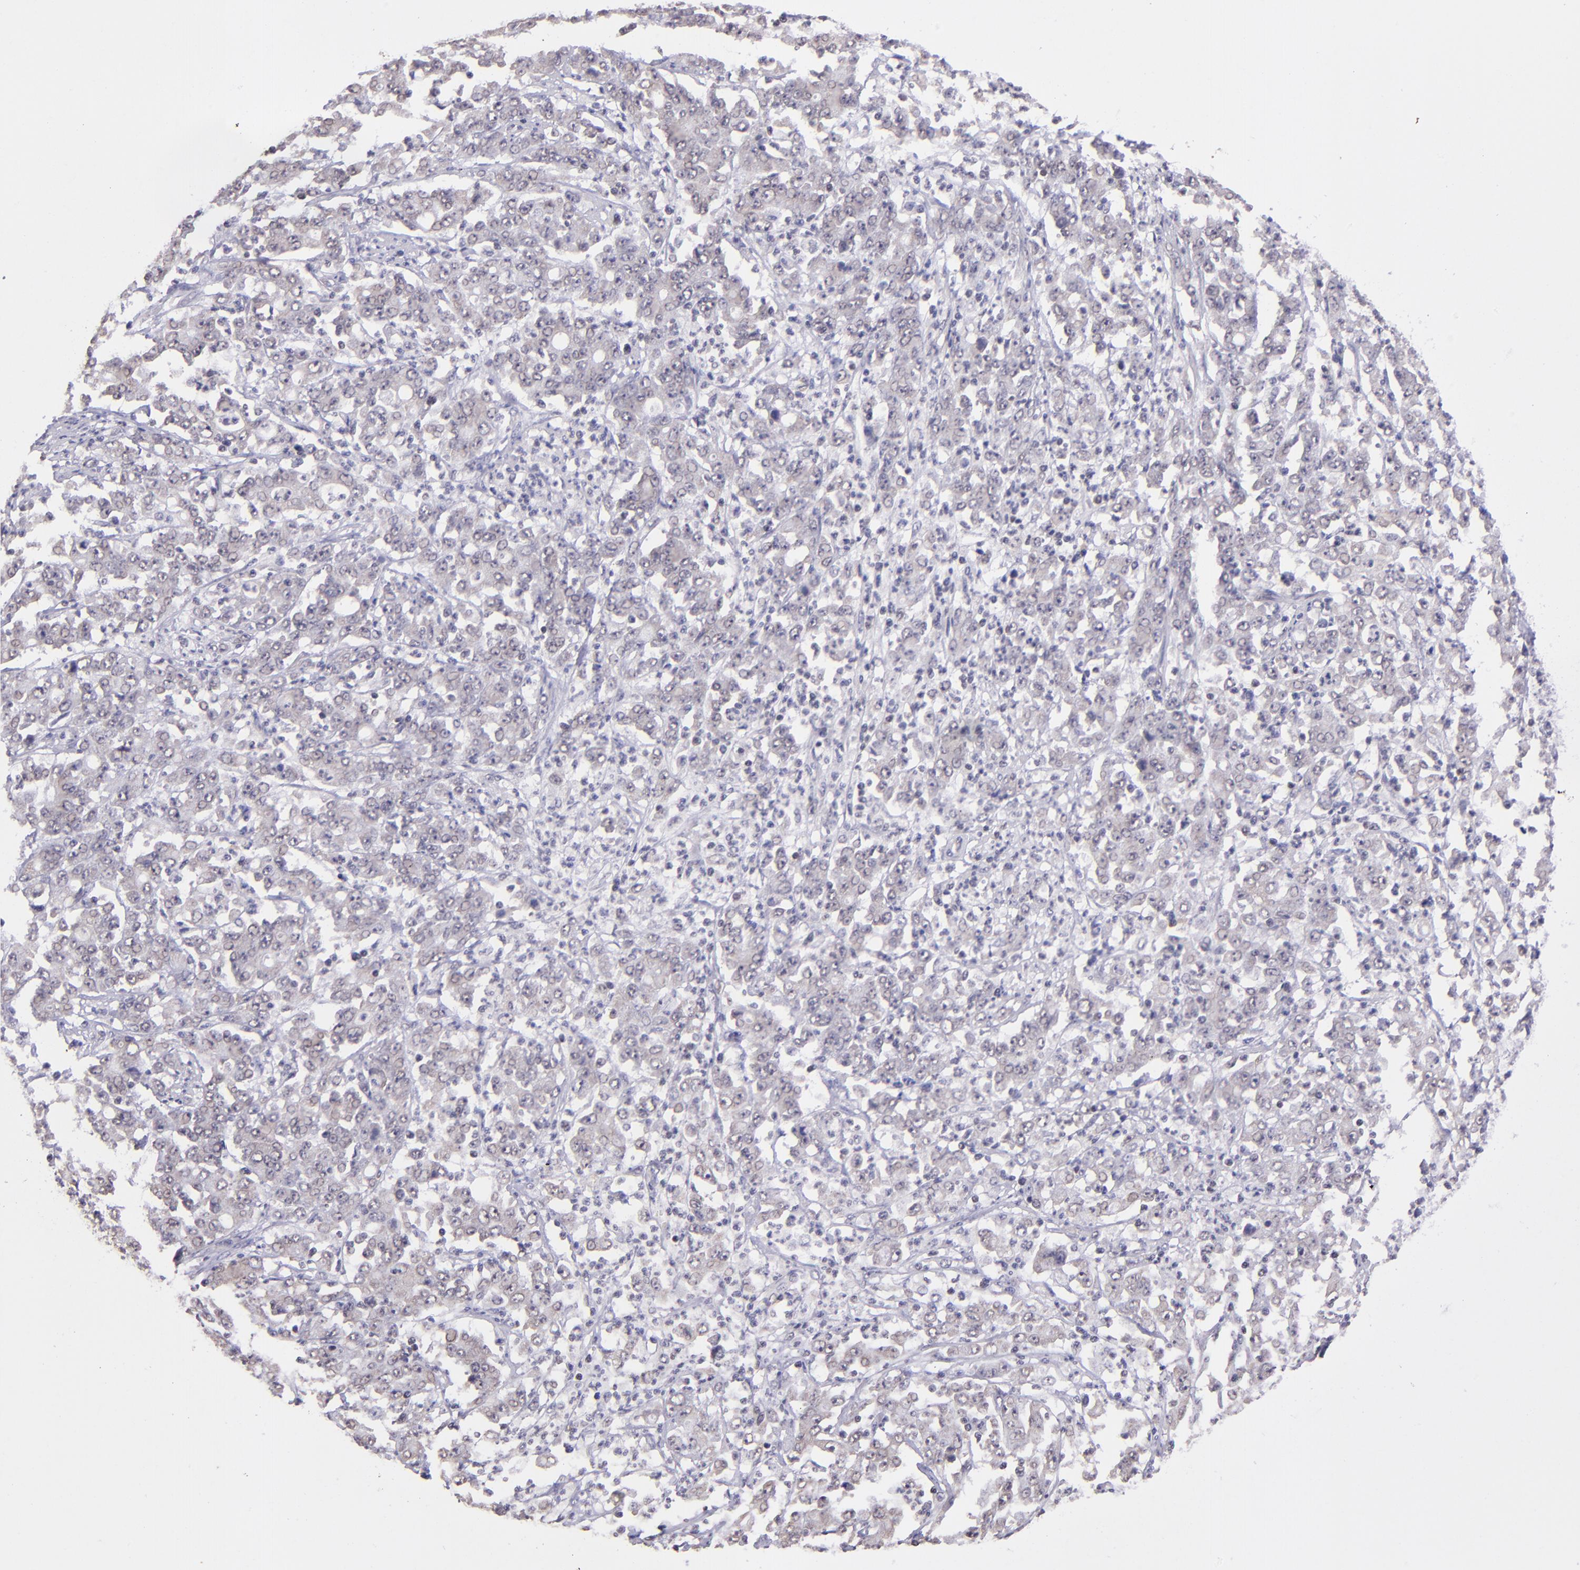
{"staining": {"intensity": "weak", "quantity": "<25%", "location": "cytoplasmic/membranous"}, "tissue": "stomach cancer", "cell_type": "Tumor cells", "image_type": "cancer", "snomed": [{"axis": "morphology", "description": "Adenocarcinoma, NOS"}, {"axis": "topography", "description": "Stomach, lower"}], "caption": "Immunohistochemistry (IHC) photomicrograph of neoplastic tissue: human stomach adenocarcinoma stained with DAB exhibits no significant protein expression in tumor cells.", "gene": "ELF1", "patient": {"sex": "female", "age": 71}}